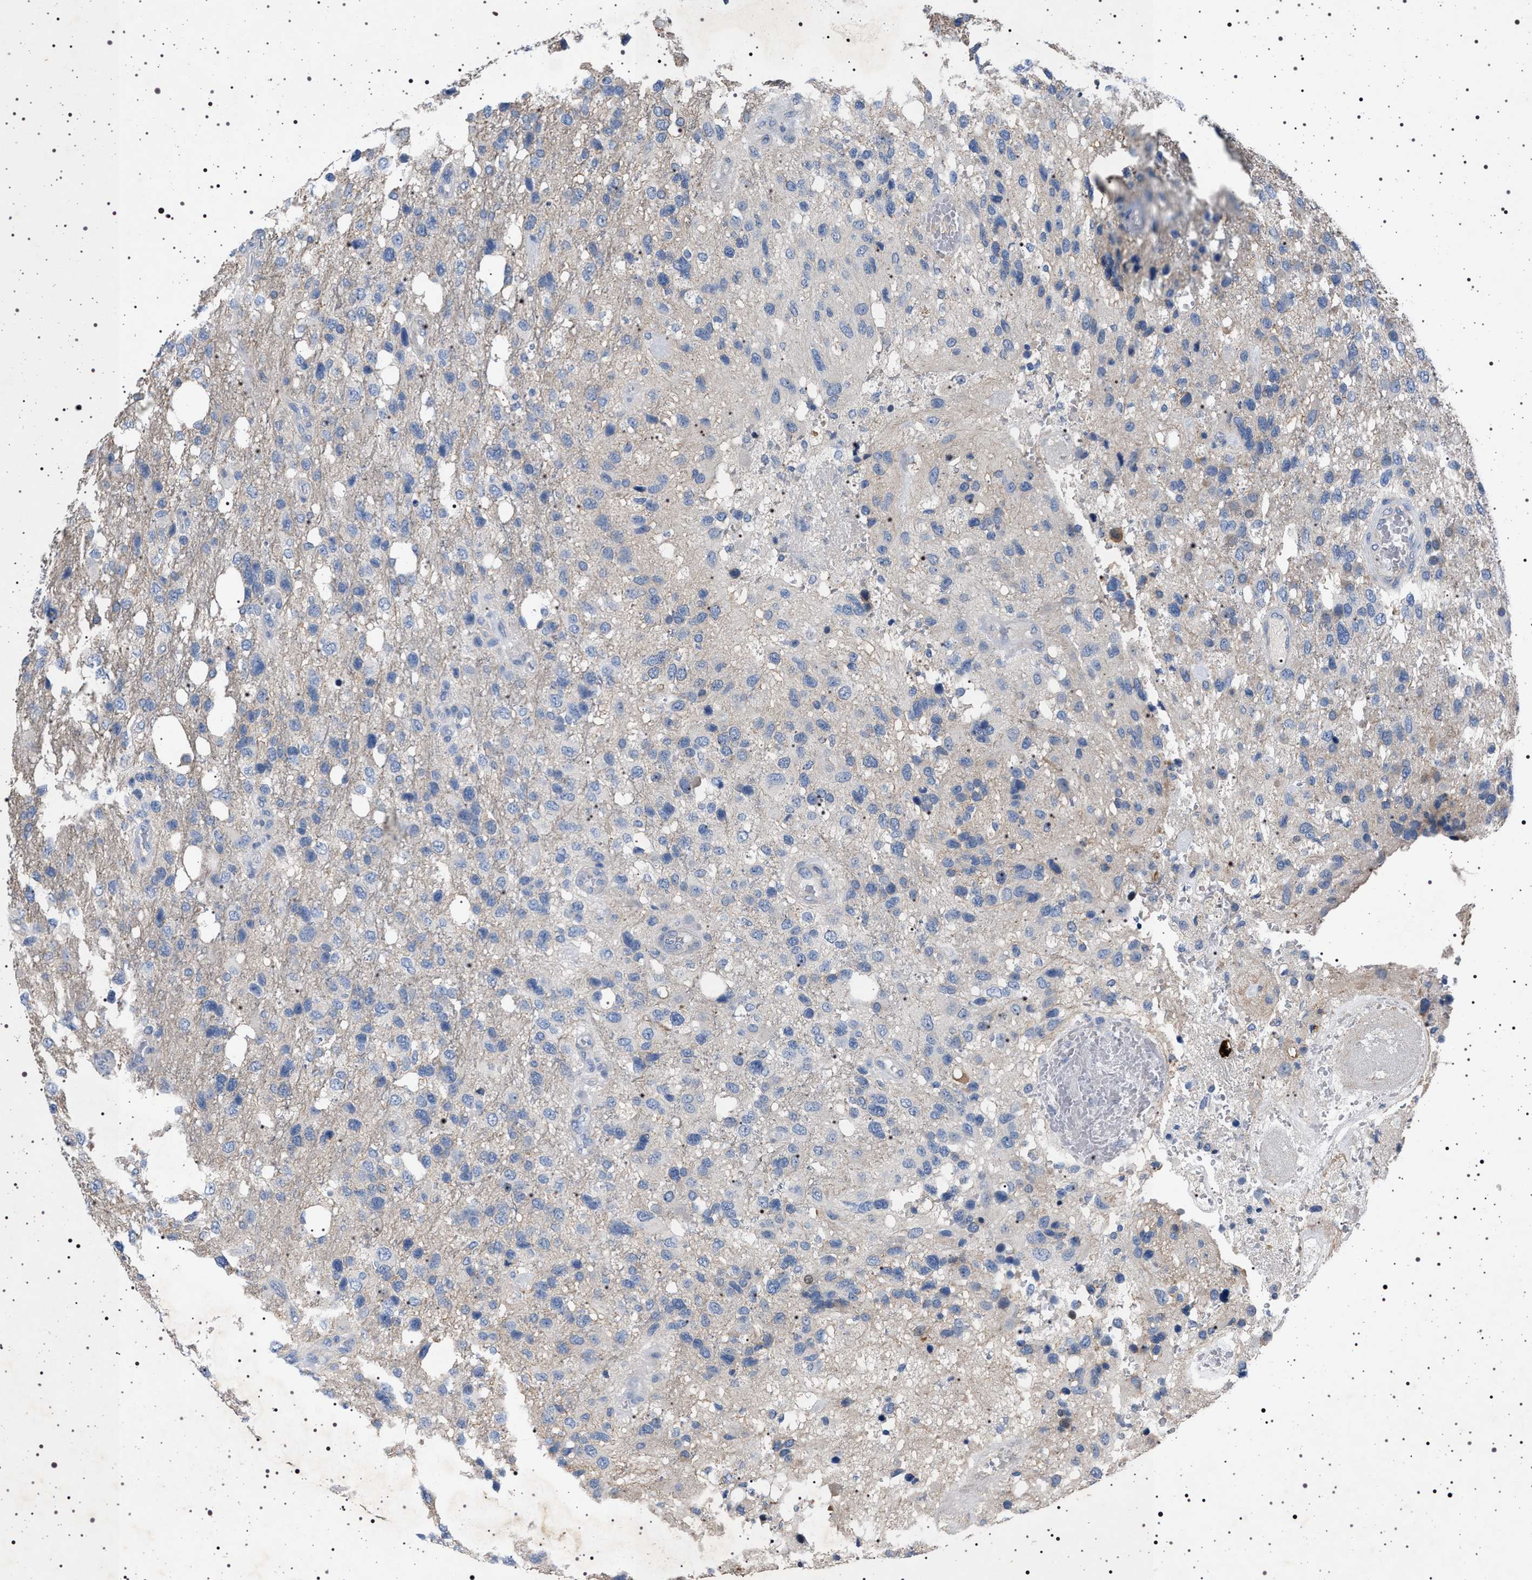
{"staining": {"intensity": "negative", "quantity": "none", "location": "none"}, "tissue": "glioma", "cell_type": "Tumor cells", "image_type": "cancer", "snomed": [{"axis": "morphology", "description": "Glioma, malignant, High grade"}, {"axis": "topography", "description": "Brain"}], "caption": "Immunohistochemistry photomicrograph of neoplastic tissue: malignant glioma (high-grade) stained with DAB (3,3'-diaminobenzidine) exhibits no significant protein expression in tumor cells.", "gene": "NAT9", "patient": {"sex": "female", "age": 58}}